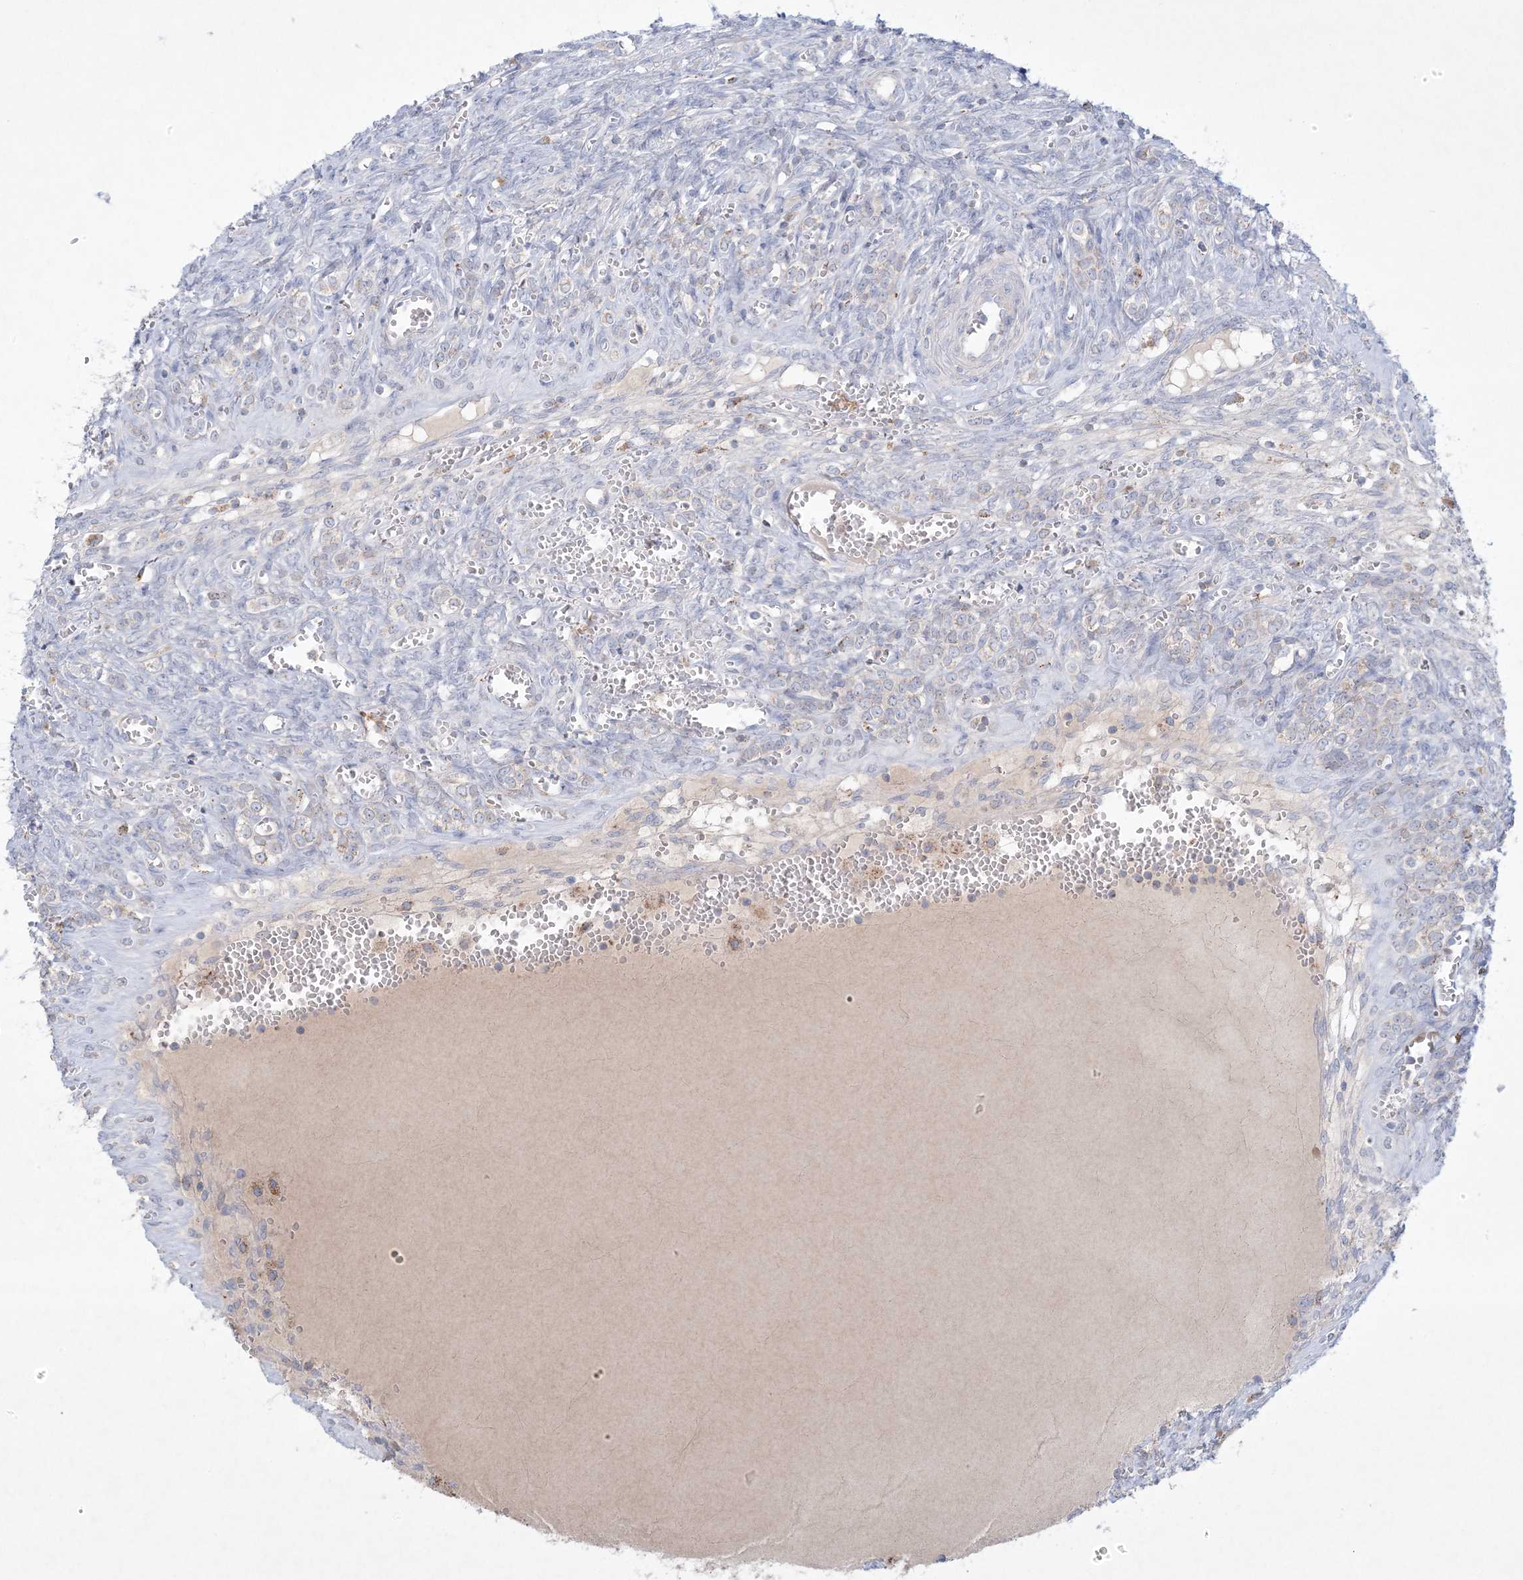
{"staining": {"intensity": "negative", "quantity": "none", "location": "none"}, "tissue": "ovary", "cell_type": "Ovarian stroma cells", "image_type": "normal", "snomed": [{"axis": "morphology", "description": "Normal tissue, NOS"}, {"axis": "topography", "description": "Ovary"}], "caption": "Histopathology image shows no protein expression in ovarian stroma cells of benign ovary. Brightfield microscopy of immunohistochemistry (IHC) stained with DAB (3,3'-diaminobenzidine) (brown) and hematoxylin (blue), captured at high magnification.", "gene": "KCTD6", "patient": {"sex": "female", "age": 41}}